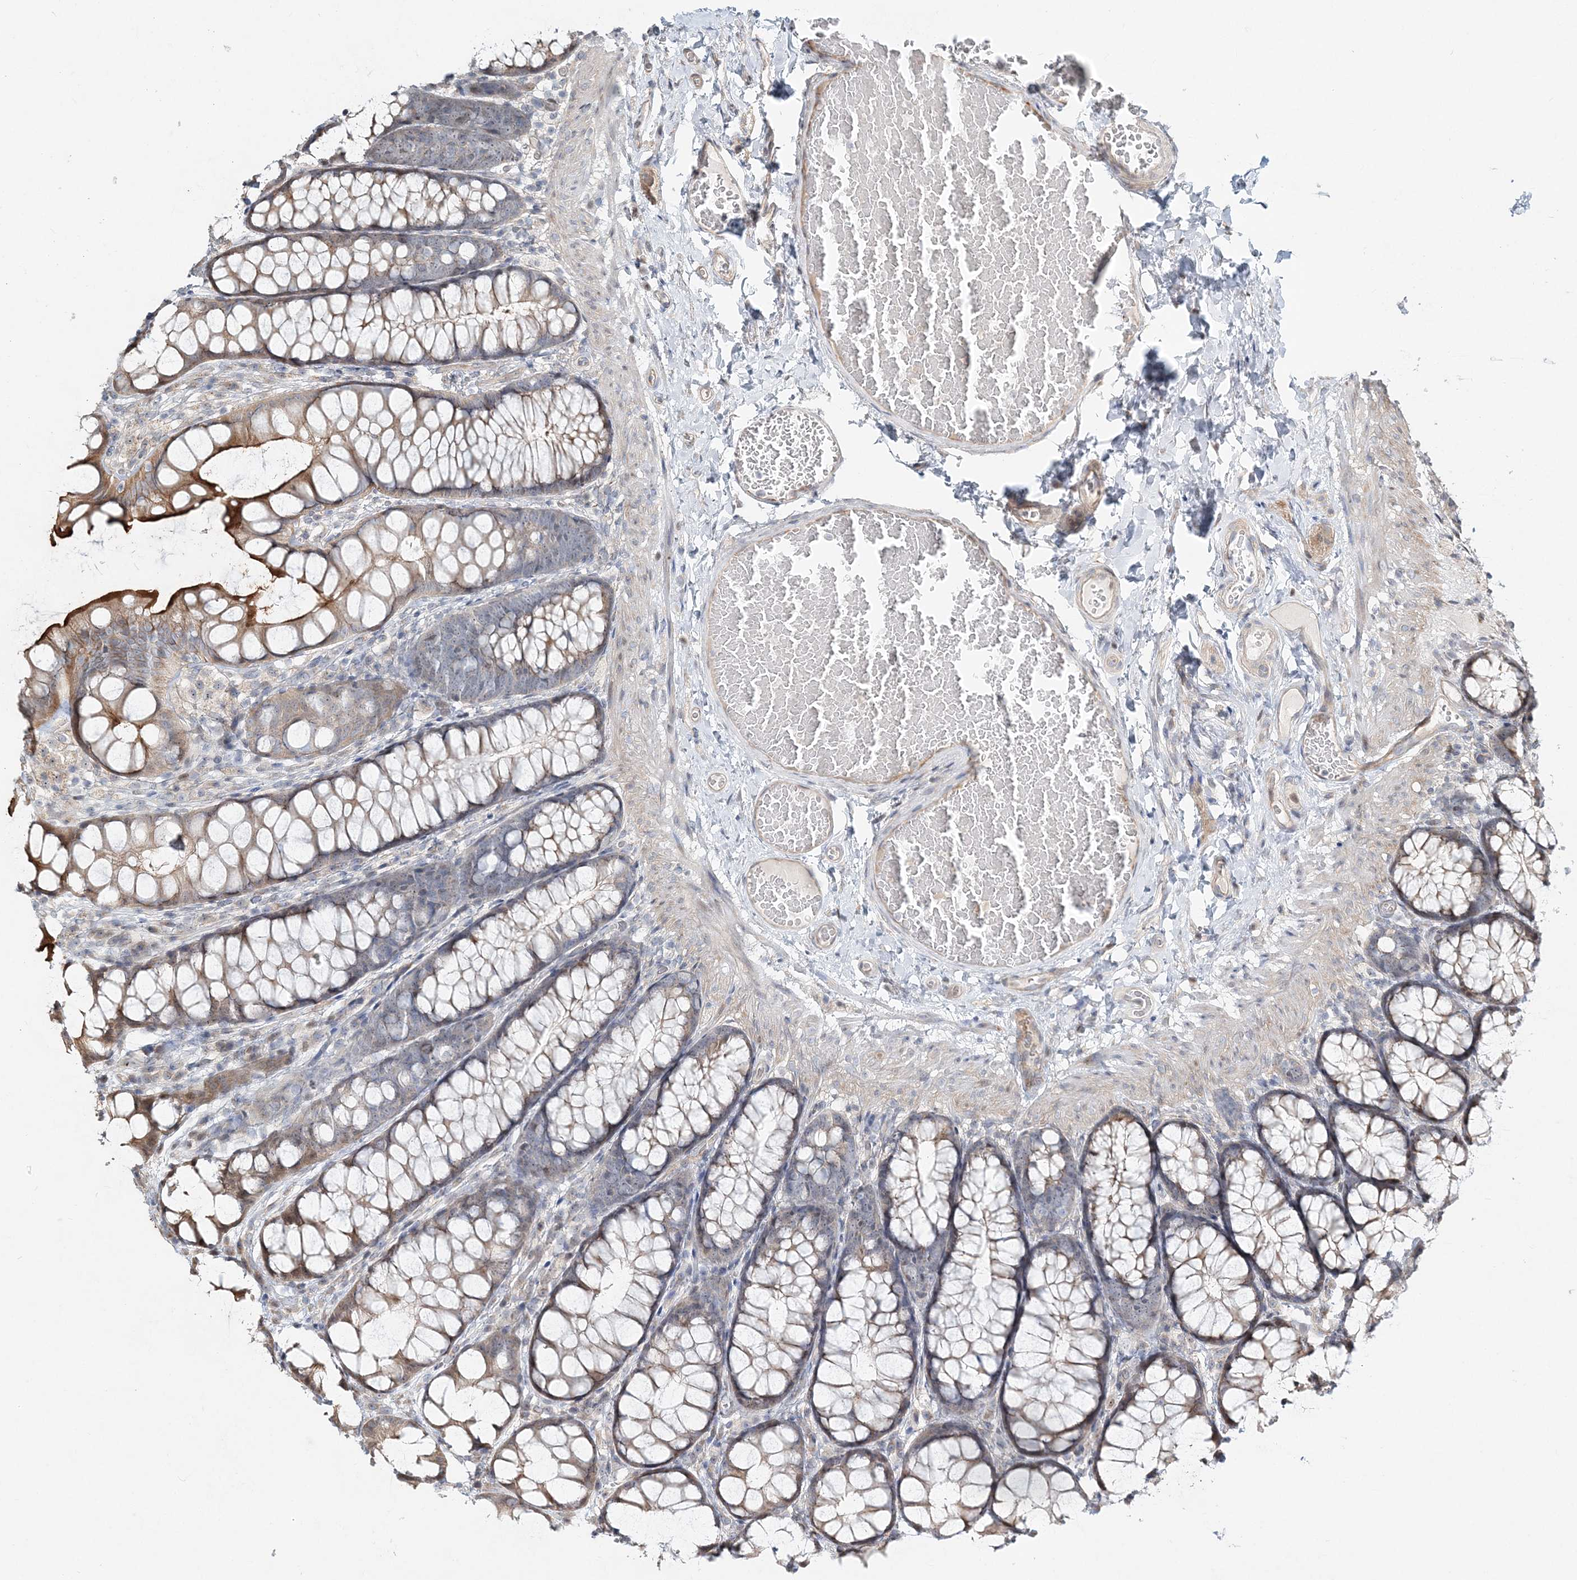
{"staining": {"intensity": "negative", "quantity": "none", "location": "none"}, "tissue": "colon", "cell_type": "Endothelial cells", "image_type": "normal", "snomed": [{"axis": "morphology", "description": "Normal tissue, NOS"}, {"axis": "topography", "description": "Colon"}], "caption": "Colon was stained to show a protein in brown. There is no significant positivity in endothelial cells. The staining was performed using DAB (3,3'-diaminobenzidine) to visualize the protein expression in brown, while the nuclei were stained in blue with hematoxylin (Magnification: 20x).", "gene": "CXXC5", "patient": {"sex": "male", "age": 47}}